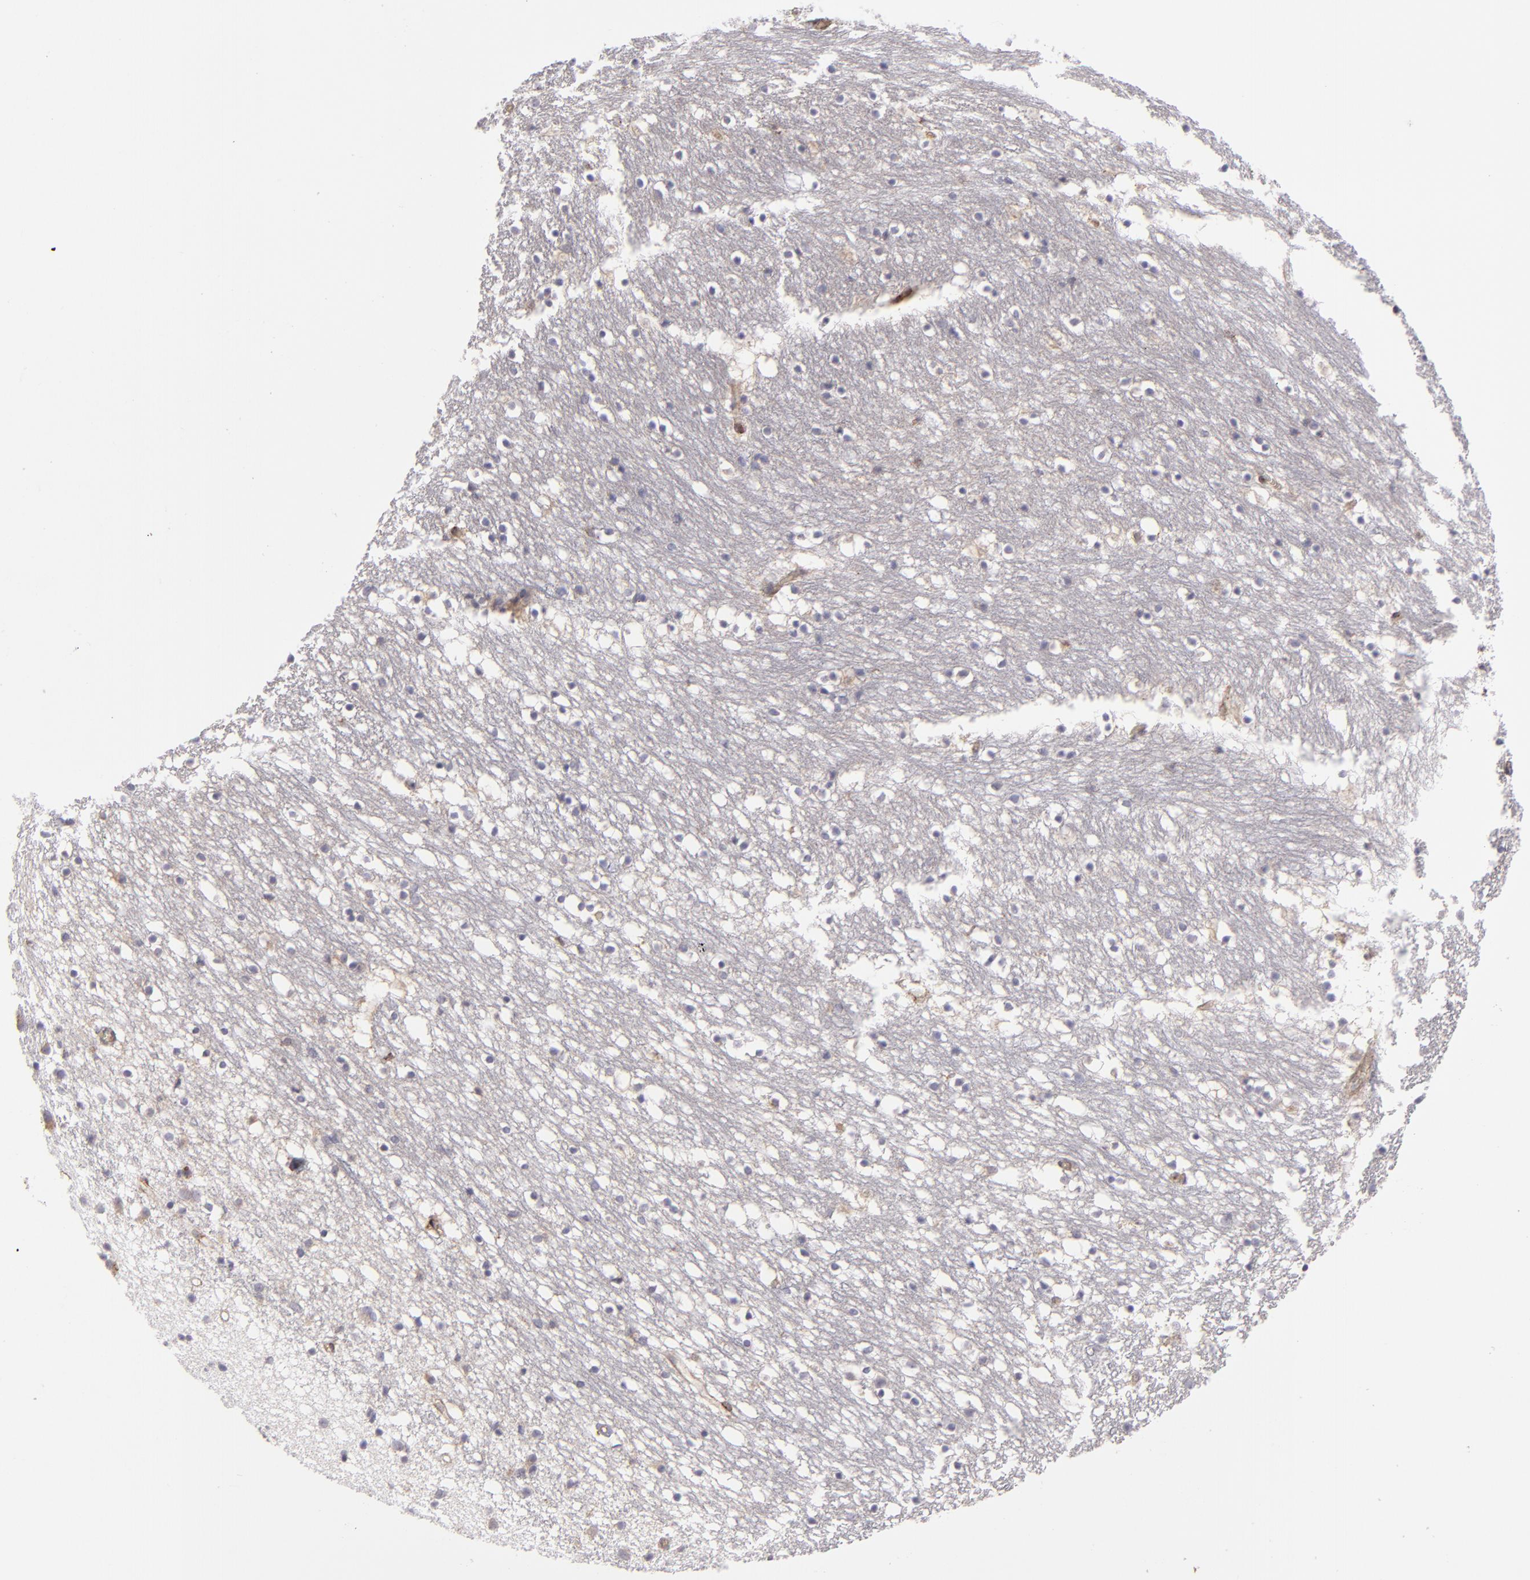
{"staining": {"intensity": "negative", "quantity": "none", "location": "none"}, "tissue": "caudate", "cell_type": "Glial cells", "image_type": "normal", "snomed": [{"axis": "morphology", "description": "Normal tissue, NOS"}, {"axis": "topography", "description": "Lateral ventricle wall"}], "caption": "A high-resolution image shows immunohistochemistry staining of unremarkable caudate, which reveals no significant positivity in glial cells.", "gene": "CFB", "patient": {"sex": "male", "age": 45}}